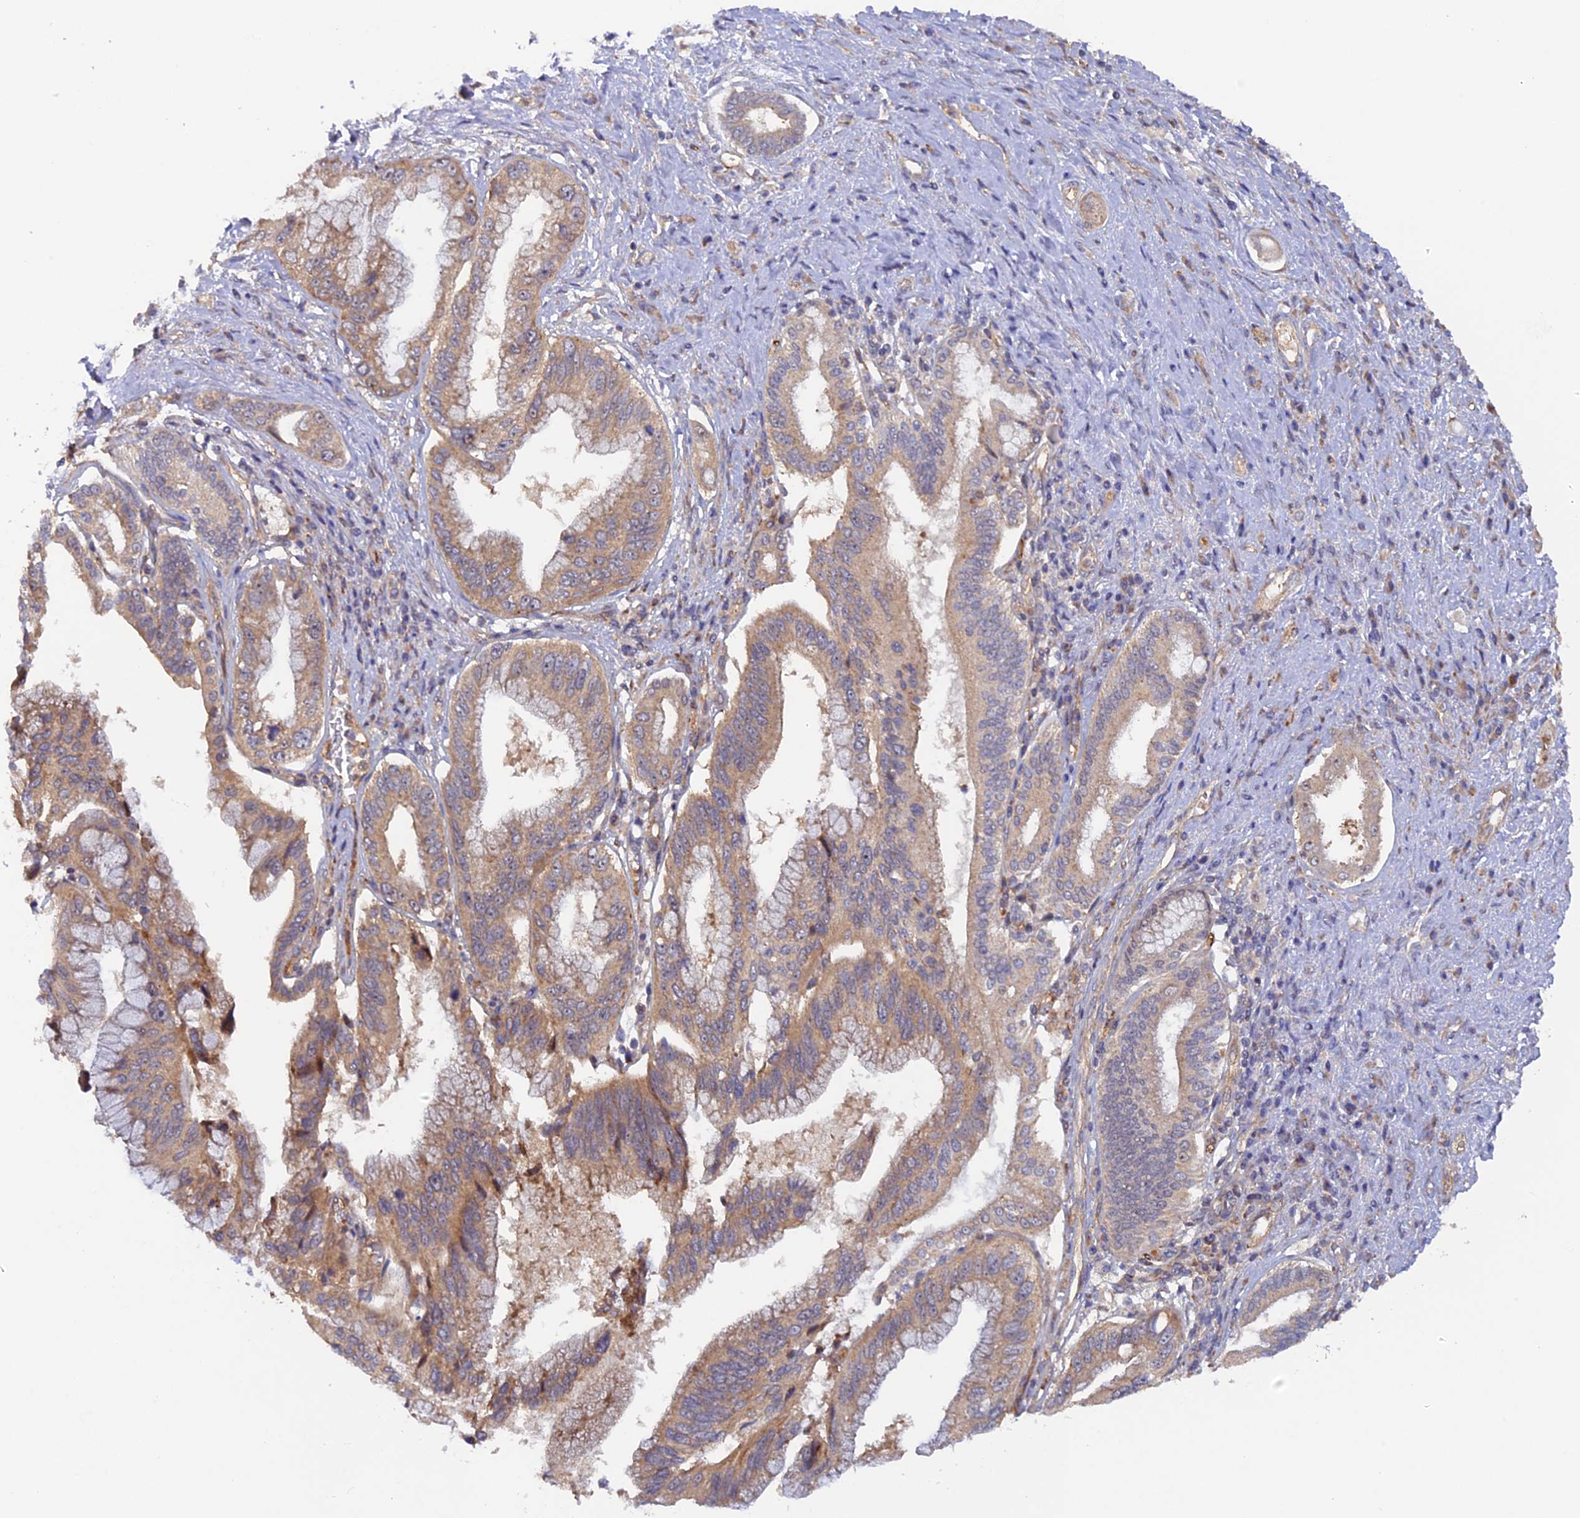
{"staining": {"intensity": "moderate", "quantity": ">75%", "location": "cytoplasmic/membranous"}, "tissue": "pancreatic cancer", "cell_type": "Tumor cells", "image_type": "cancer", "snomed": [{"axis": "morphology", "description": "Inflammation, NOS"}, {"axis": "morphology", "description": "Adenocarcinoma, NOS"}, {"axis": "topography", "description": "Pancreas"}], "caption": "This is a histology image of IHC staining of pancreatic cancer (adenocarcinoma), which shows moderate expression in the cytoplasmic/membranous of tumor cells.", "gene": "FERMT1", "patient": {"sex": "female", "age": 56}}